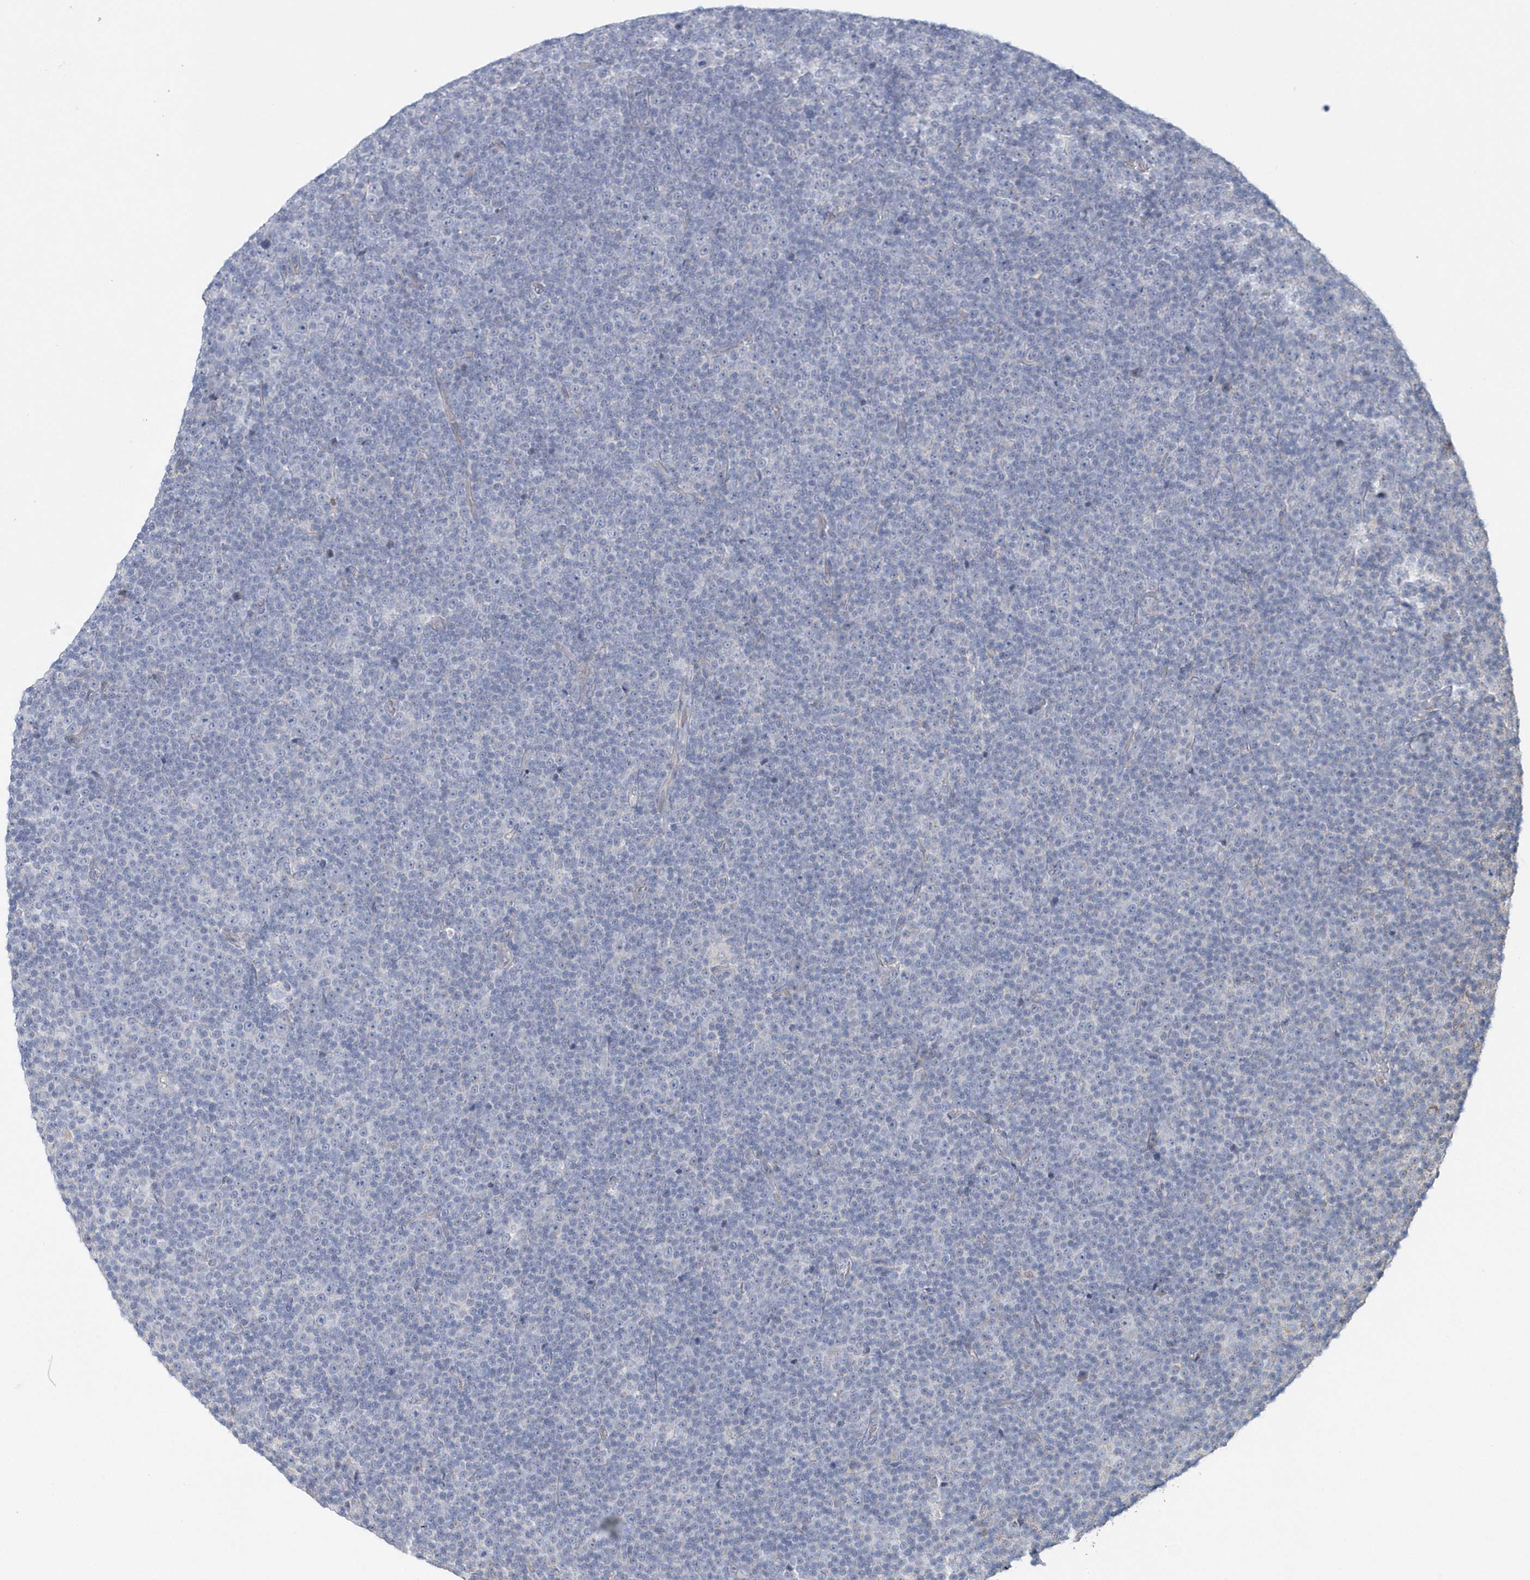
{"staining": {"intensity": "negative", "quantity": "none", "location": "none"}, "tissue": "lymphoma", "cell_type": "Tumor cells", "image_type": "cancer", "snomed": [{"axis": "morphology", "description": "Malignant lymphoma, non-Hodgkin's type, Low grade"}, {"axis": "topography", "description": "Lymph node"}], "caption": "This is an immunohistochemistry photomicrograph of low-grade malignant lymphoma, non-Hodgkin's type. There is no staining in tumor cells.", "gene": "SPATA18", "patient": {"sex": "female", "age": 67}}